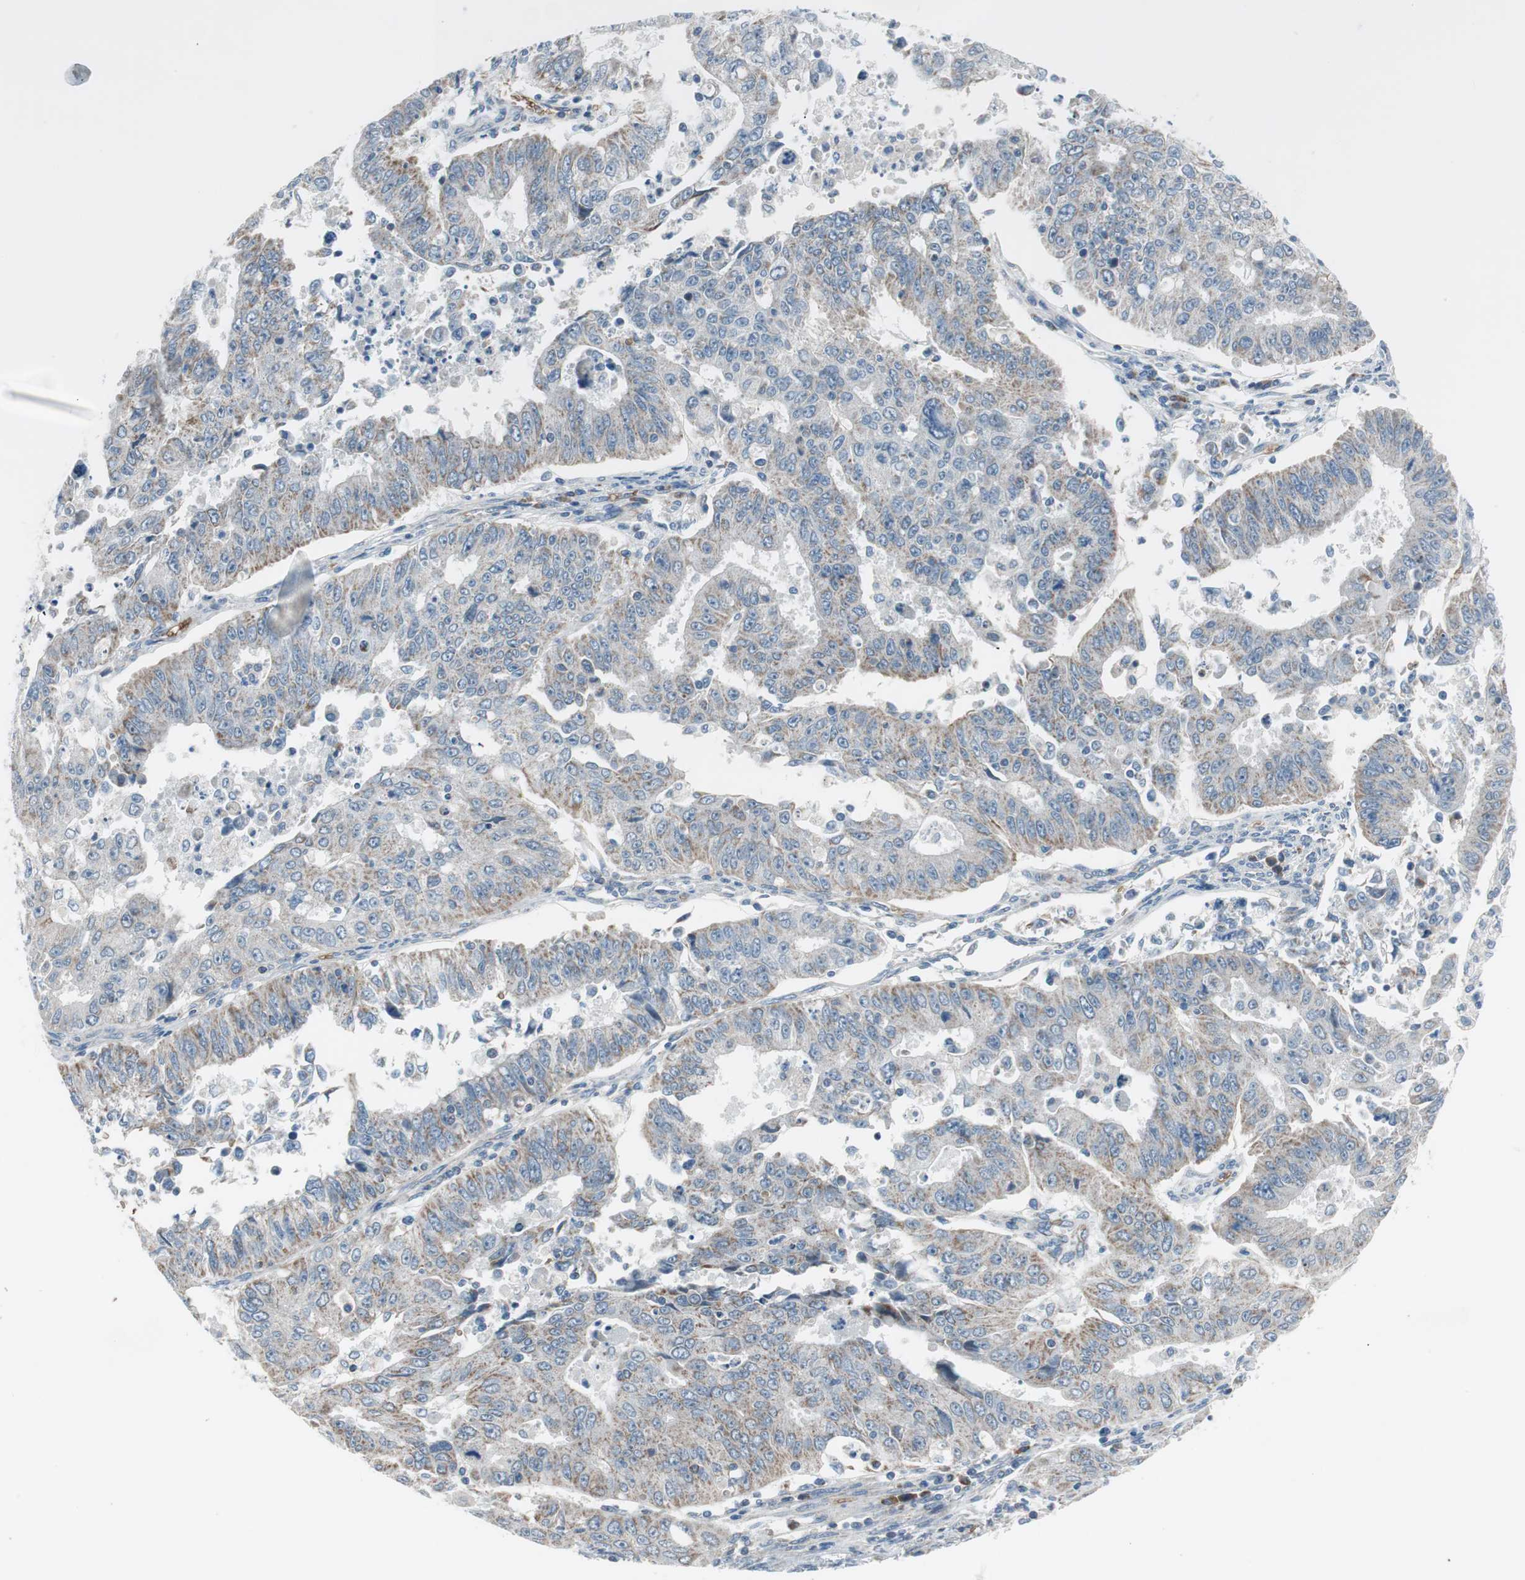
{"staining": {"intensity": "weak", "quantity": "25%-75%", "location": "cytoplasmic/membranous"}, "tissue": "endometrial cancer", "cell_type": "Tumor cells", "image_type": "cancer", "snomed": [{"axis": "morphology", "description": "Adenocarcinoma, NOS"}, {"axis": "topography", "description": "Endometrium"}], "caption": "A histopathology image showing weak cytoplasmic/membranous staining in about 25%-75% of tumor cells in adenocarcinoma (endometrial), as visualized by brown immunohistochemical staining.", "gene": "GYPC", "patient": {"sex": "female", "age": 42}}